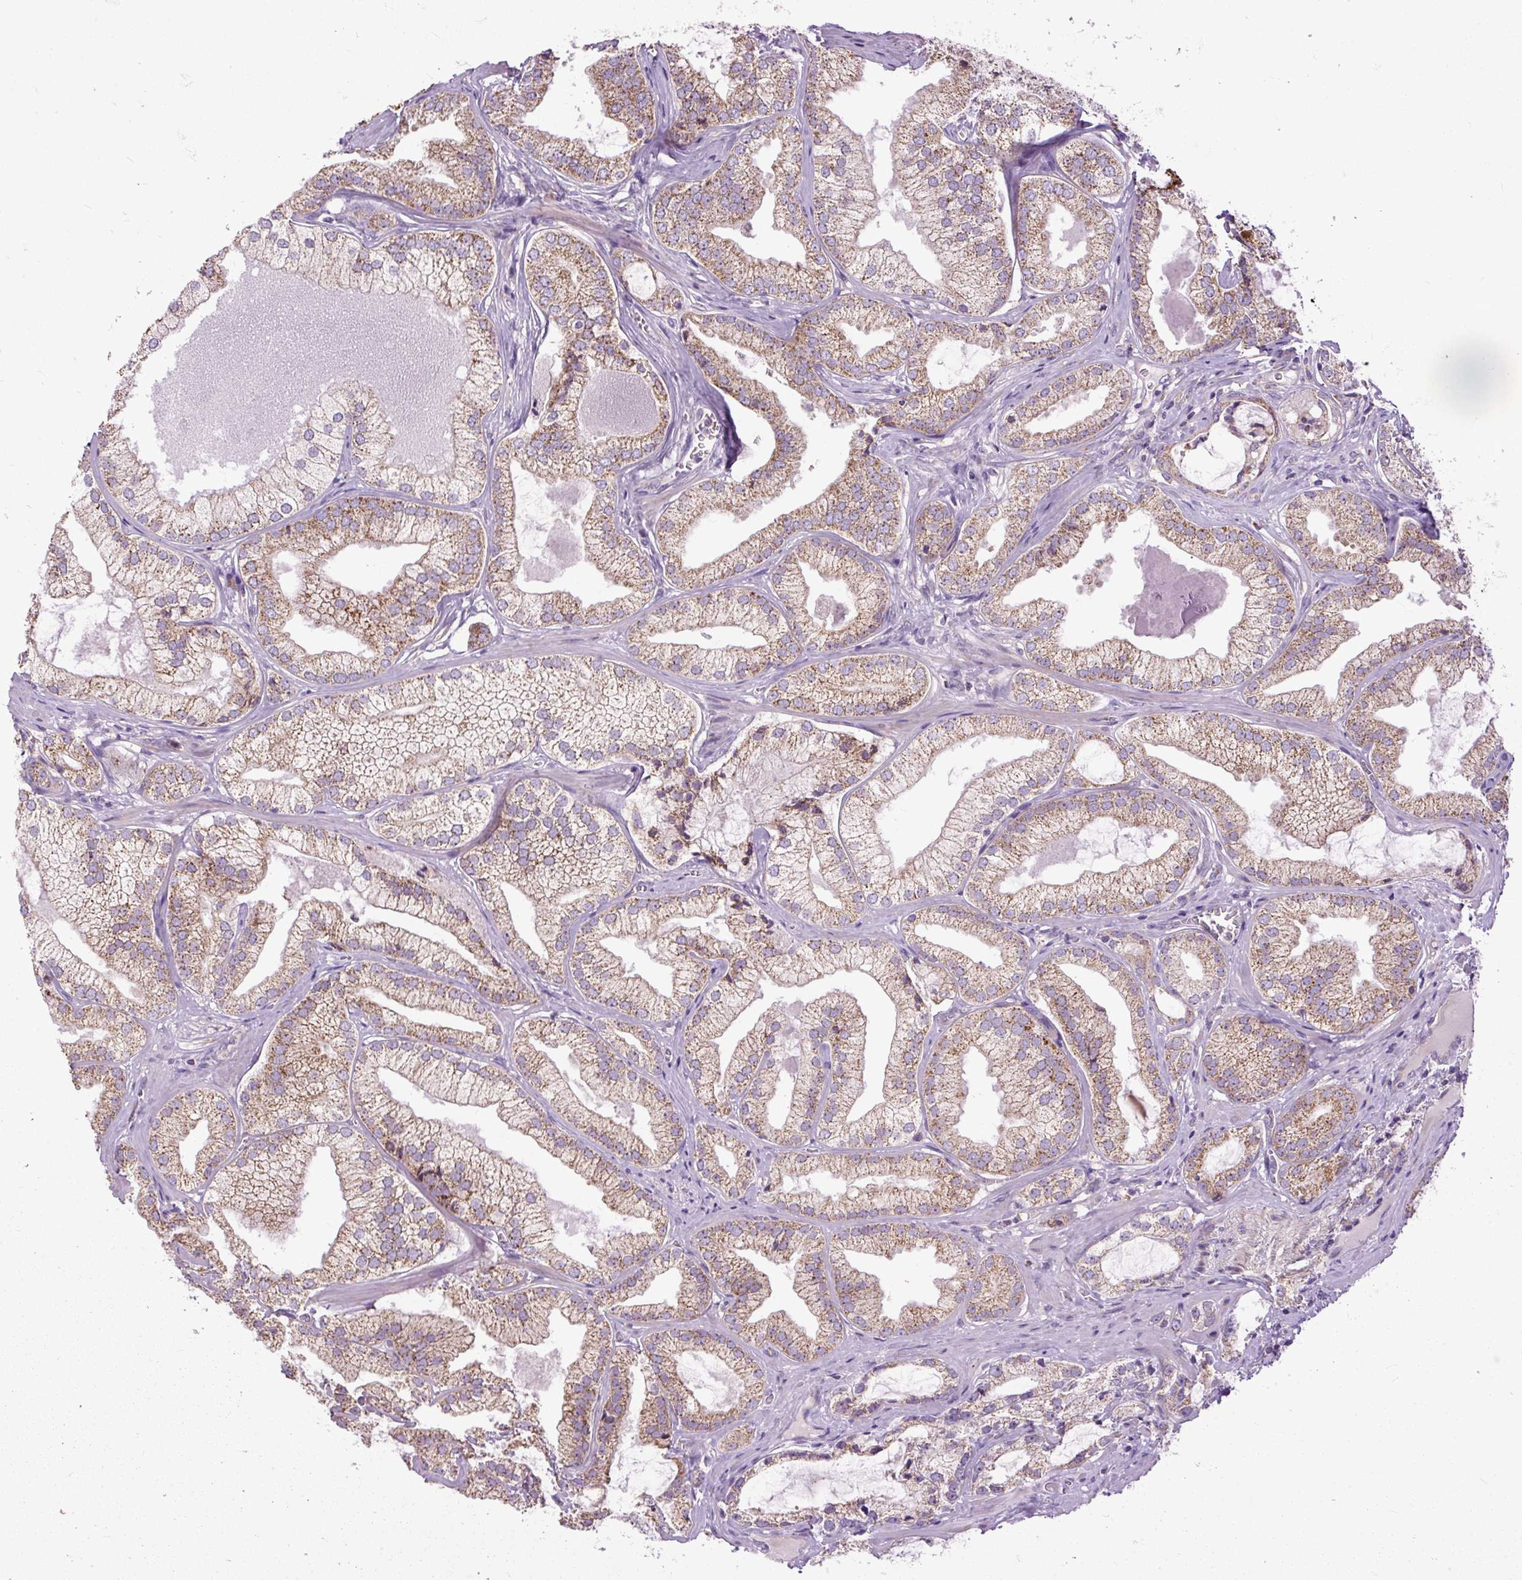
{"staining": {"intensity": "moderate", "quantity": ">75%", "location": "cytoplasmic/membranous"}, "tissue": "prostate cancer", "cell_type": "Tumor cells", "image_type": "cancer", "snomed": [{"axis": "morphology", "description": "Adenocarcinoma, Medium grade"}, {"axis": "topography", "description": "Prostate"}], "caption": "Protein positivity by IHC reveals moderate cytoplasmic/membranous staining in approximately >75% of tumor cells in prostate cancer (adenocarcinoma (medium-grade)).", "gene": "TM2D3", "patient": {"sex": "male", "age": 57}}